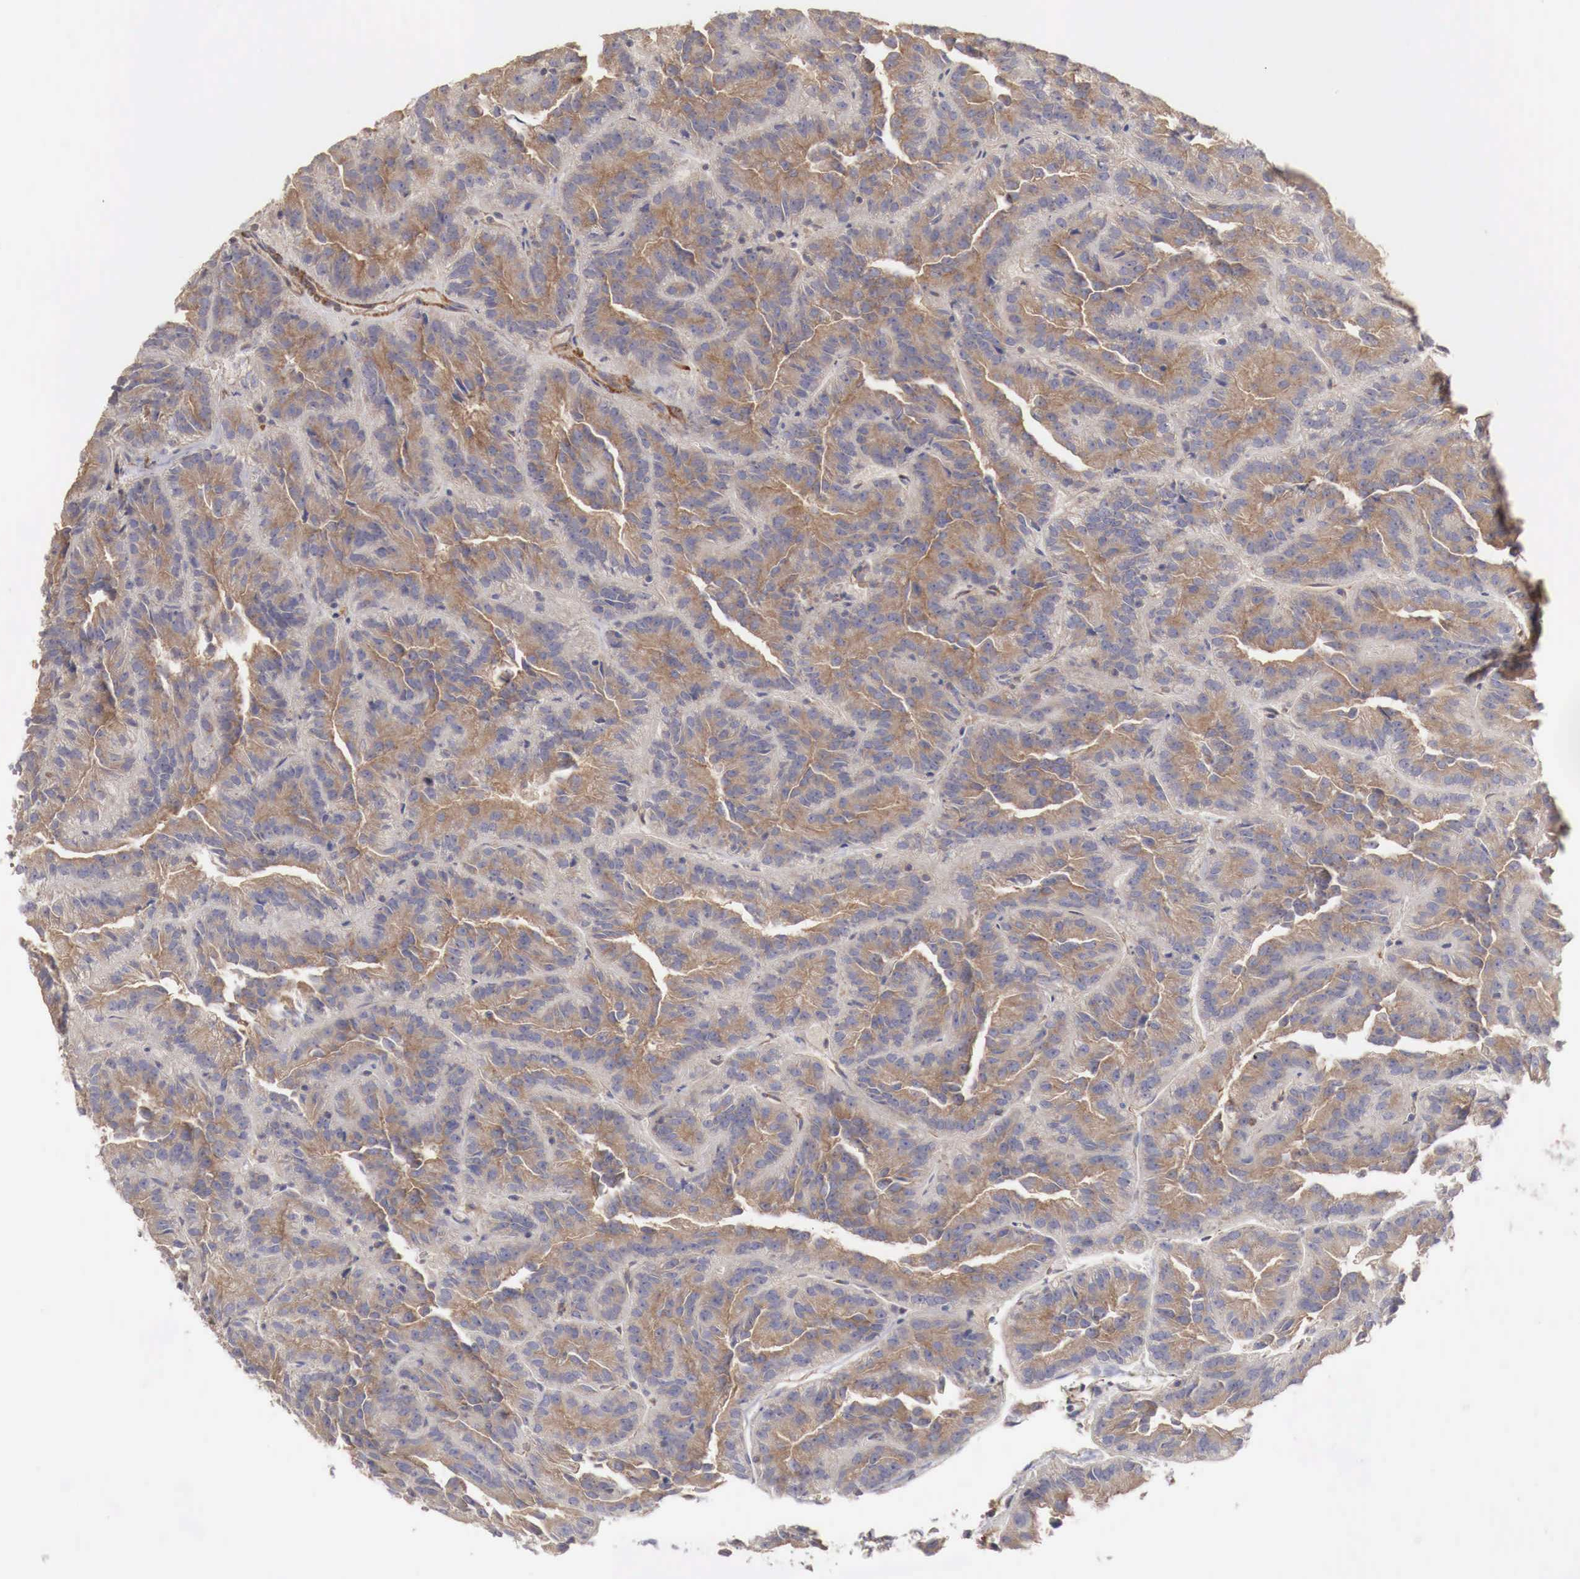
{"staining": {"intensity": "moderate", "quantity": ">75%", "location": "cytoplasmic/membranous"}, "tissue": "renal cancer", "cell_type": "Tumor cells", "image_type": "cancer", "snomed": [{"axis": "morphology", "description": "Adenocarcinoma, NOS"}, {"axis": "topography", "description": "Kidney"}], "caption": "Tumor cells display medium levels of moderate cytoplasmic/membranous staining in about >75% of cells in renal cancer (adenocarcinoma). Using DAB (3,3'-diaminobenzidine) (brown) and hematoxylin (blue) stains, captured at high magnification using brightfield microscopy.", "gene": "ARMCX4", "patient": {"sex": "male", "age": 46}}